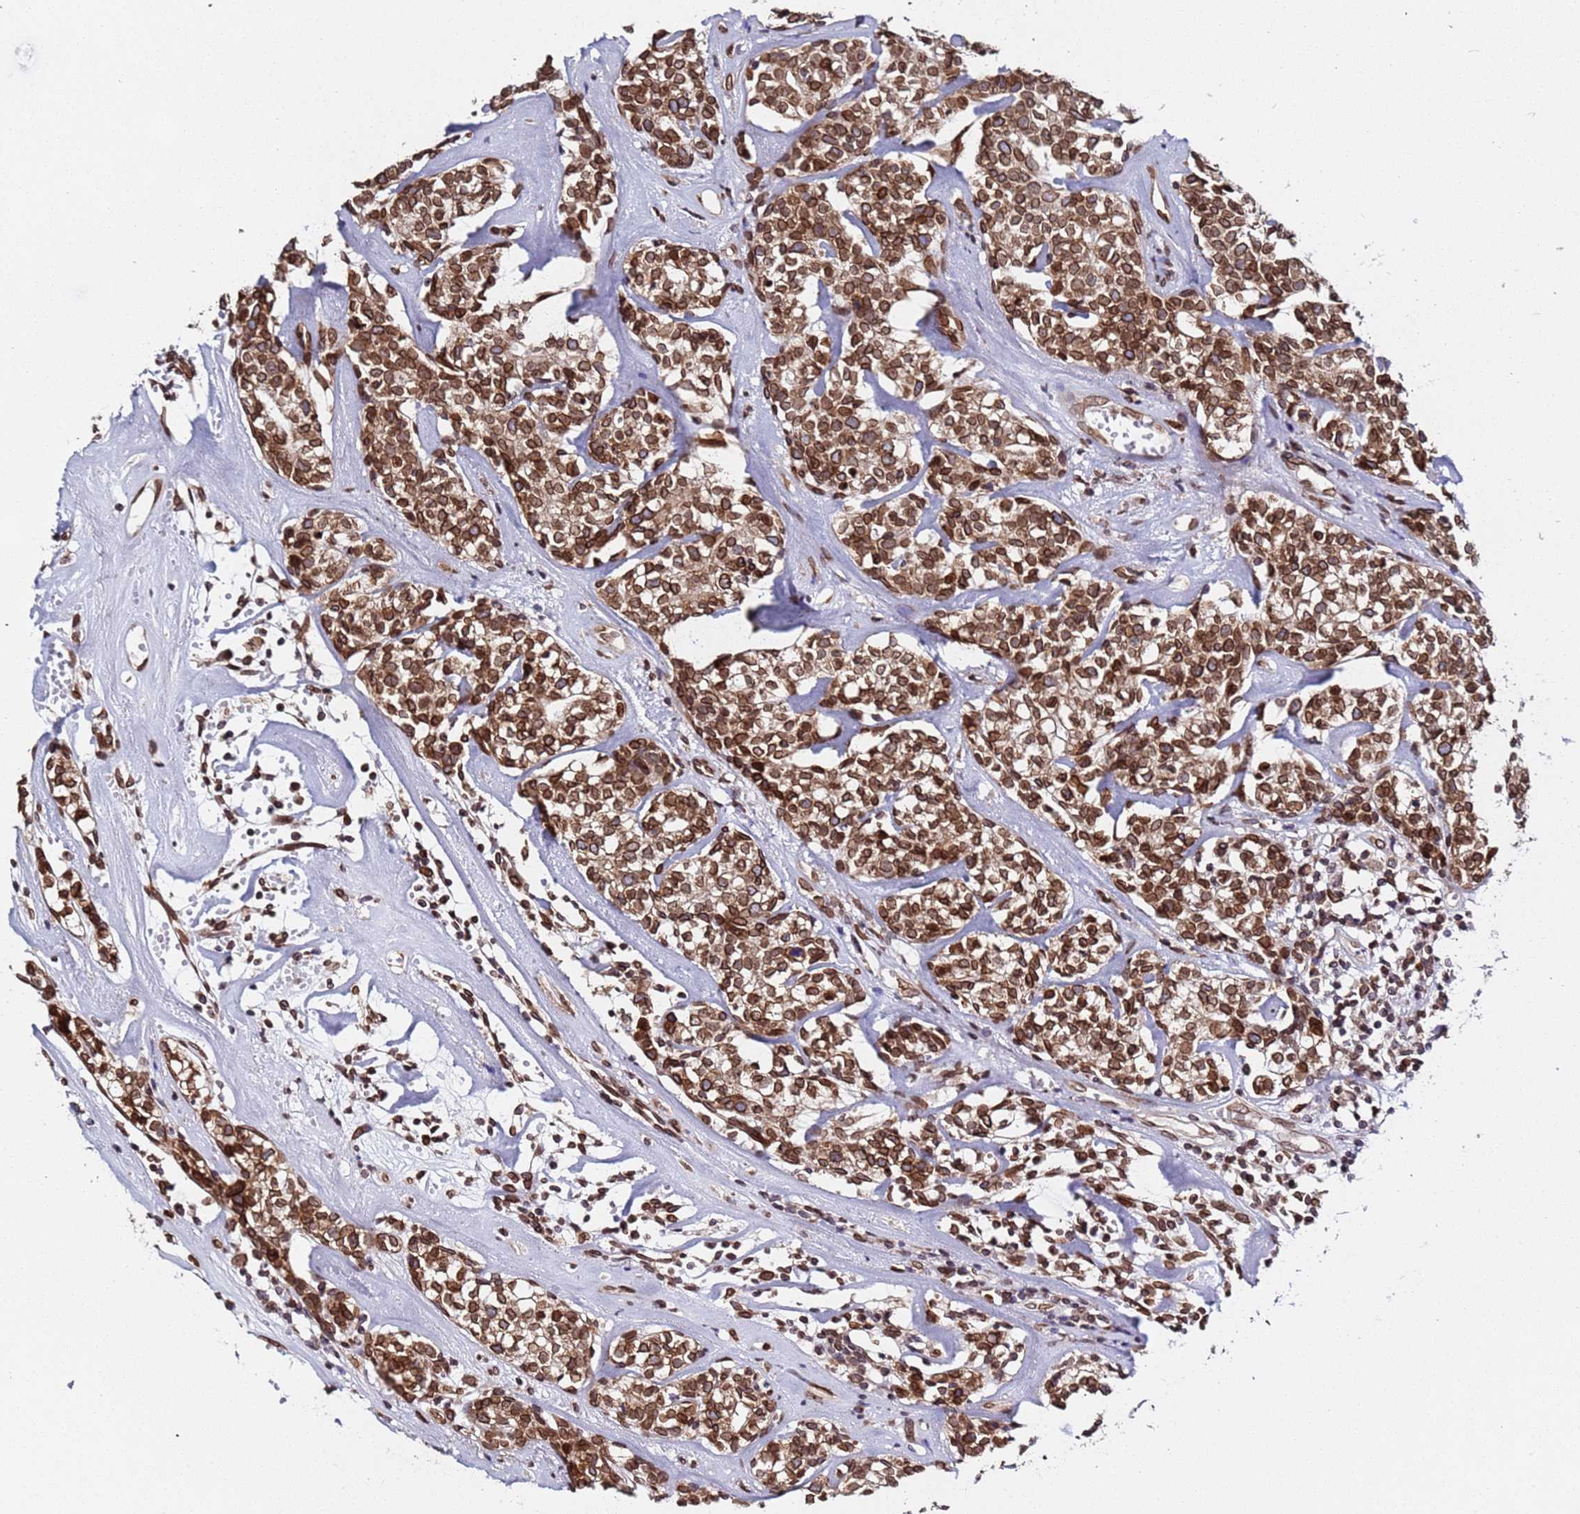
{"staining": {"intensity": "moderate", "quantity": ">75%", "location": "cytoplasmic/membranous,nuclear"}, "tissue": "head and neck cancer", "cell_type": "Tumor cells", "image_type": "cancer", "snomed": [{"axis": "morphology", "description": "Adenocarcinoma, NOS"}, {"axis": "topography", "description": "Salivary gland"}, {"axis": "topography", "description": "Head-Neck"}], "caption": "Adenocarcinoma (head and neck) tissue demonstrates moderate cytoplasmic/membranous and nuclear expression in about >75% of tumor cells, visualized by immunohistochemistry.", "gene": "TOR1AIP1", "patient": {"sex": "female", "age": 65}}